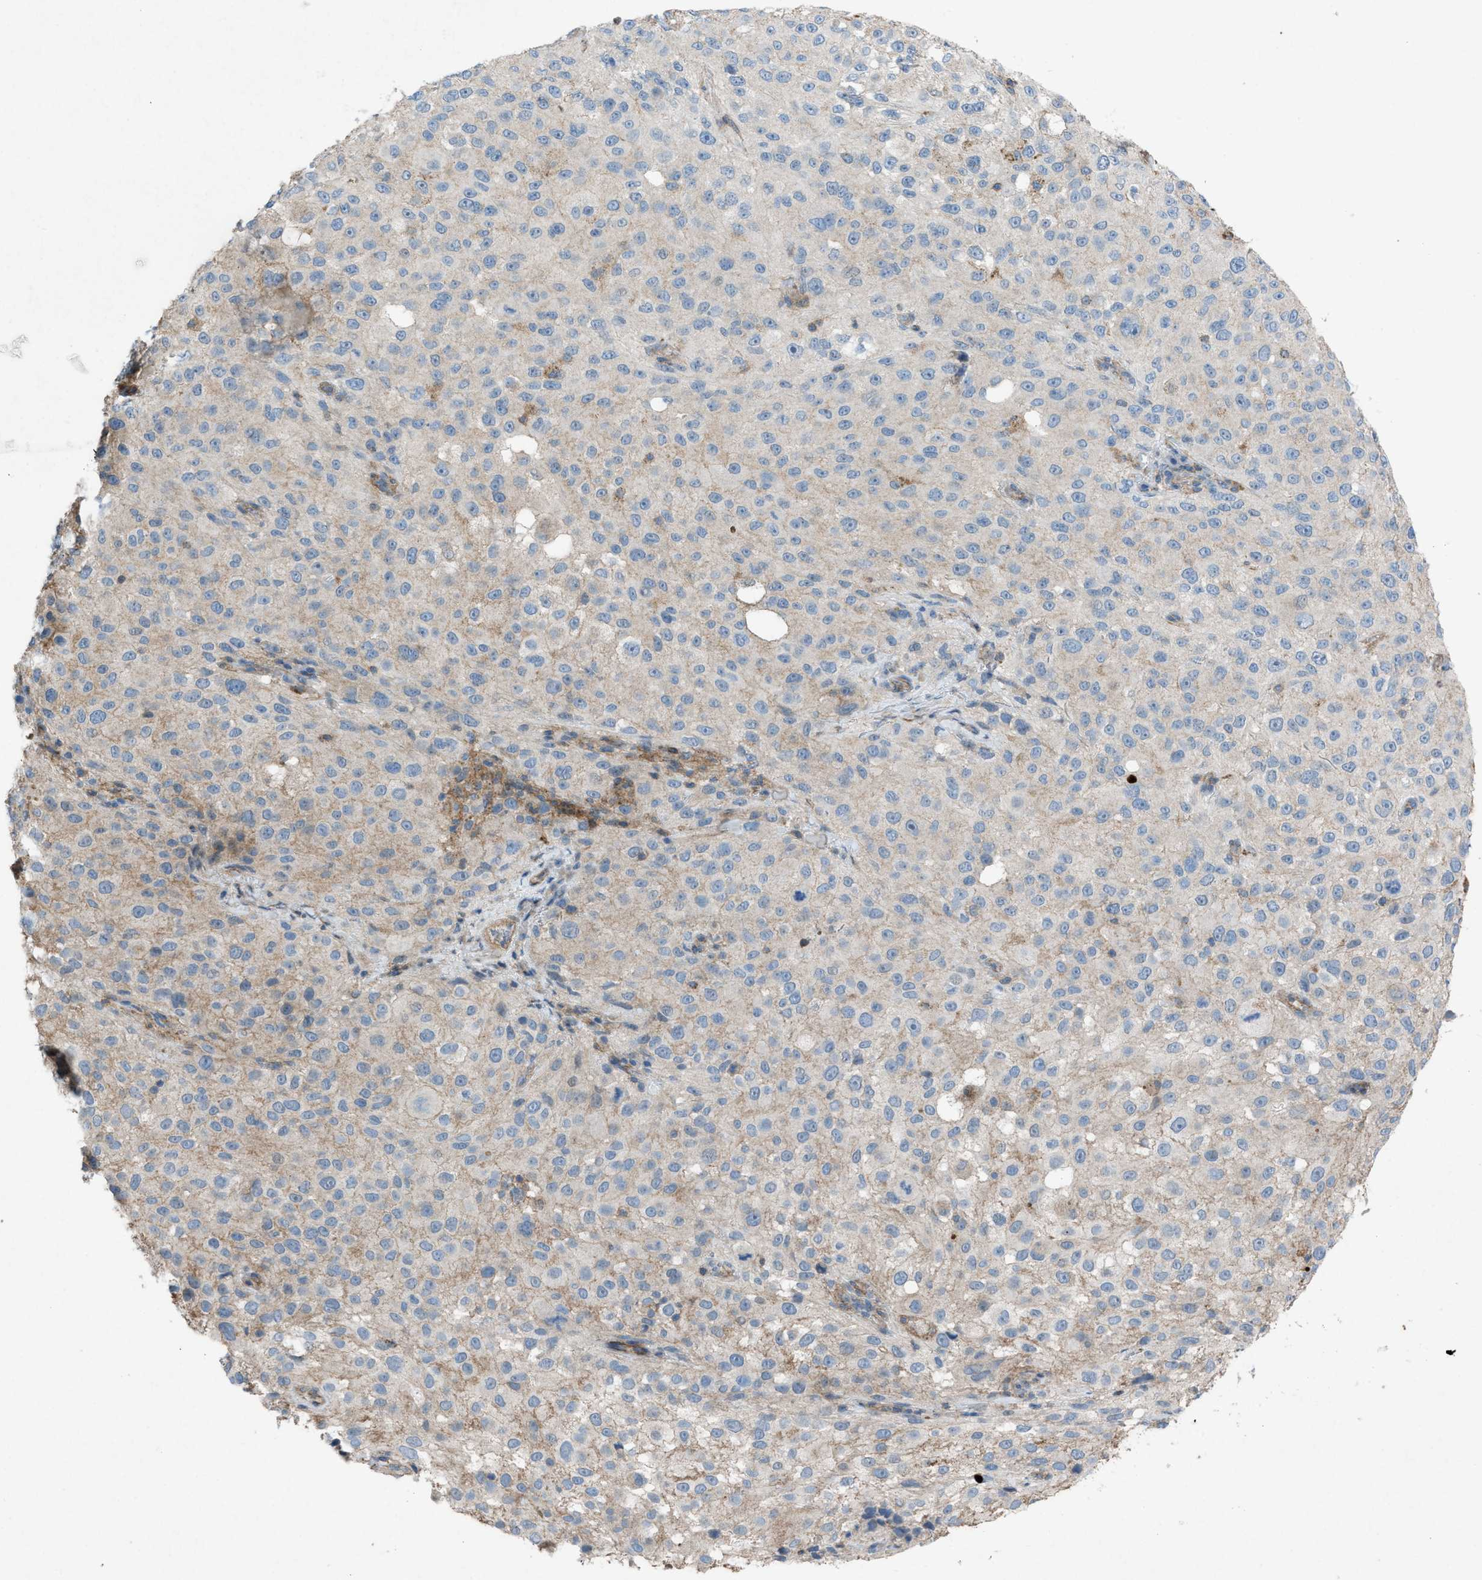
{"staining": {"intensity": "weak", "quantity": "<25%", "location": "cytoplasmic/membranous"}, "tissue": "melanoma", "cell_type": "Tumor cells", "image_type": "cancer", "snomed": [{"axis": "morphology", "description": "Necrosis, NOS"}, {"axis": "morphology", "description": "Malignant melanoma, NOS"}, {"axis": "topography", "description": "Skin"}], "caption": "High power microscopy image of an IHC histopathology image of melanoma, revealing no significant staining in tumor cells. Nuclei are stained in blue.", "gene": "NCK2", "patient": {"sex": "female", "age": 87}}